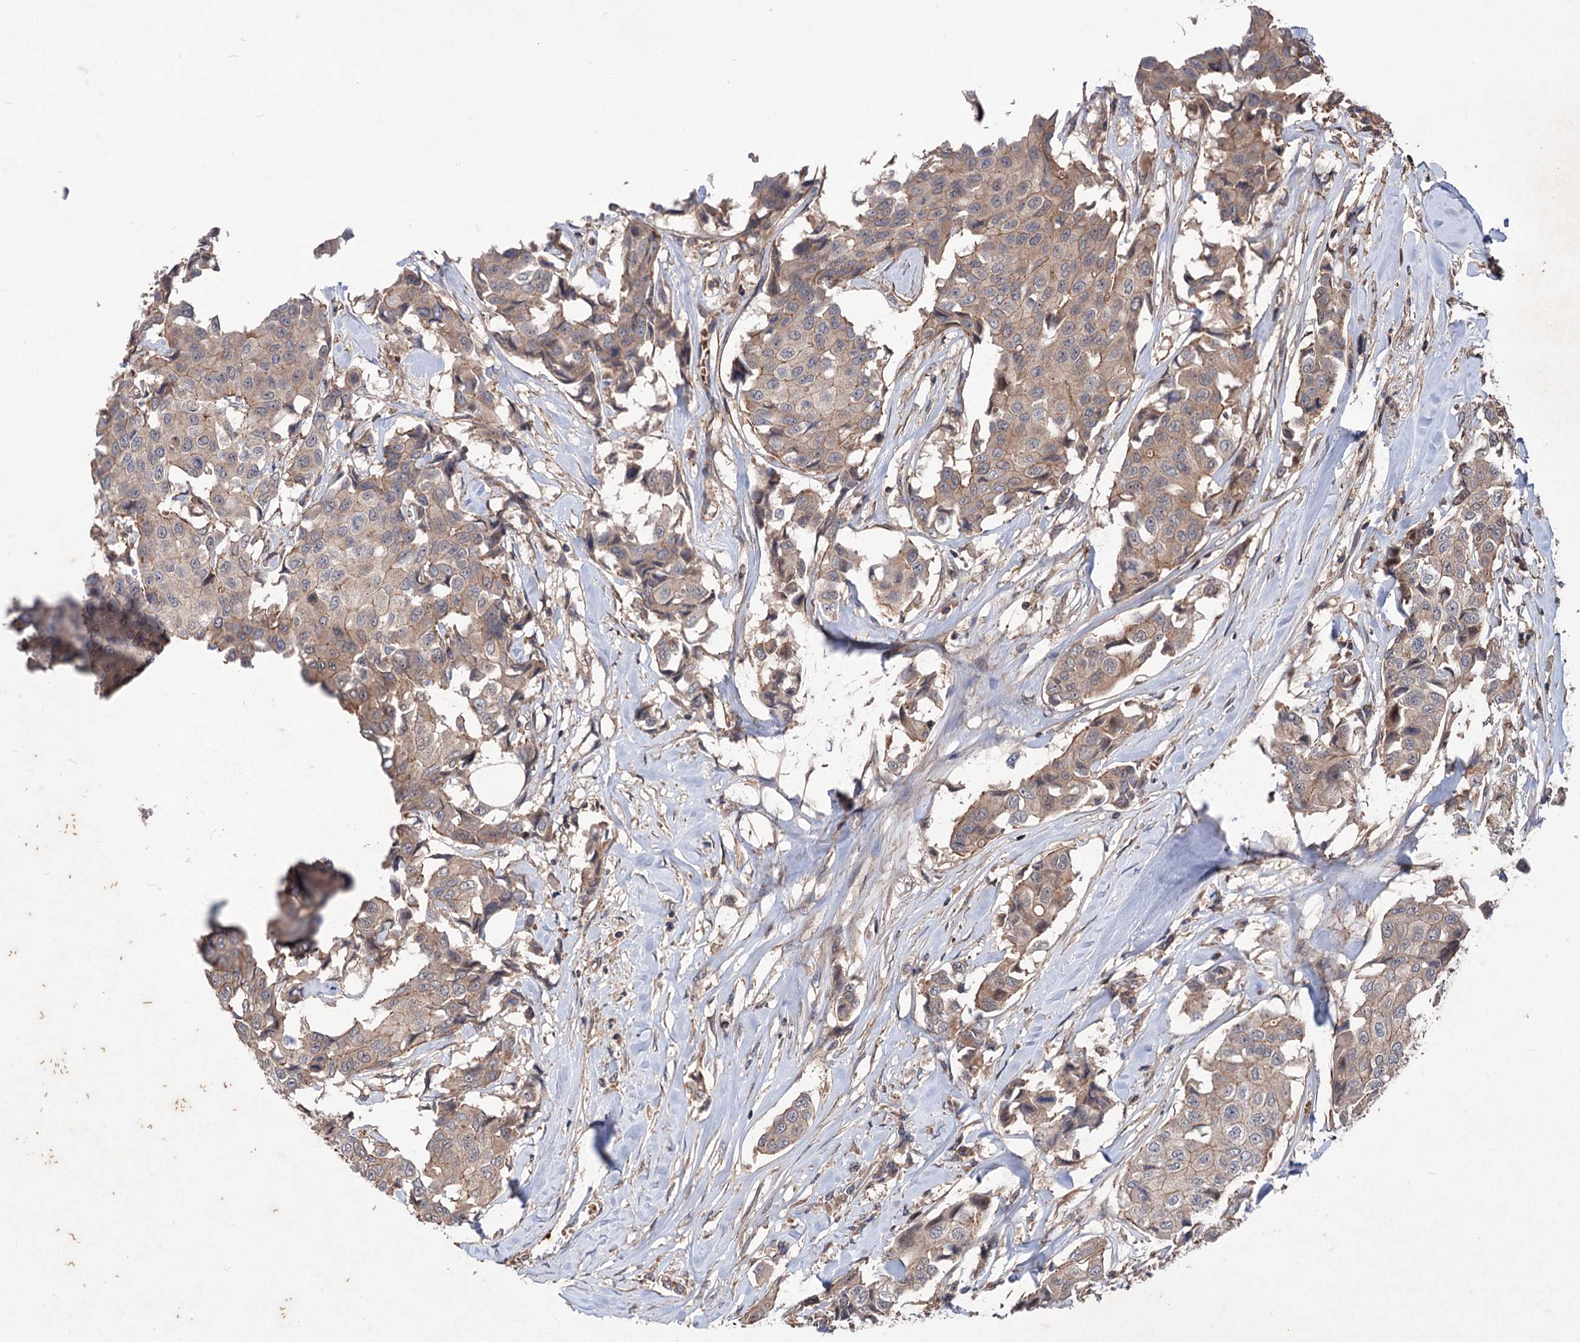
{"staining": {"intensity": "weak", "quantity": ">75%", "location": "cytoplasmic/membranous"}, "tissue": "breast cancer", "cell_type": "Tumor cells", "image_type": "cancer", "snomed": [{"axis": "morphology", "description": "Duct carcinoma"}, {"axis": "topography", "description": "Breast"}], "caption": "Breast intraductal carcinoma was stained to show a protein in brown. There is low levels of weak cytoplasmic/membranous staining in approximately >75% of tumor cells.", "gene": "ADK", "patient": {"sex": "female", "age": 80}}